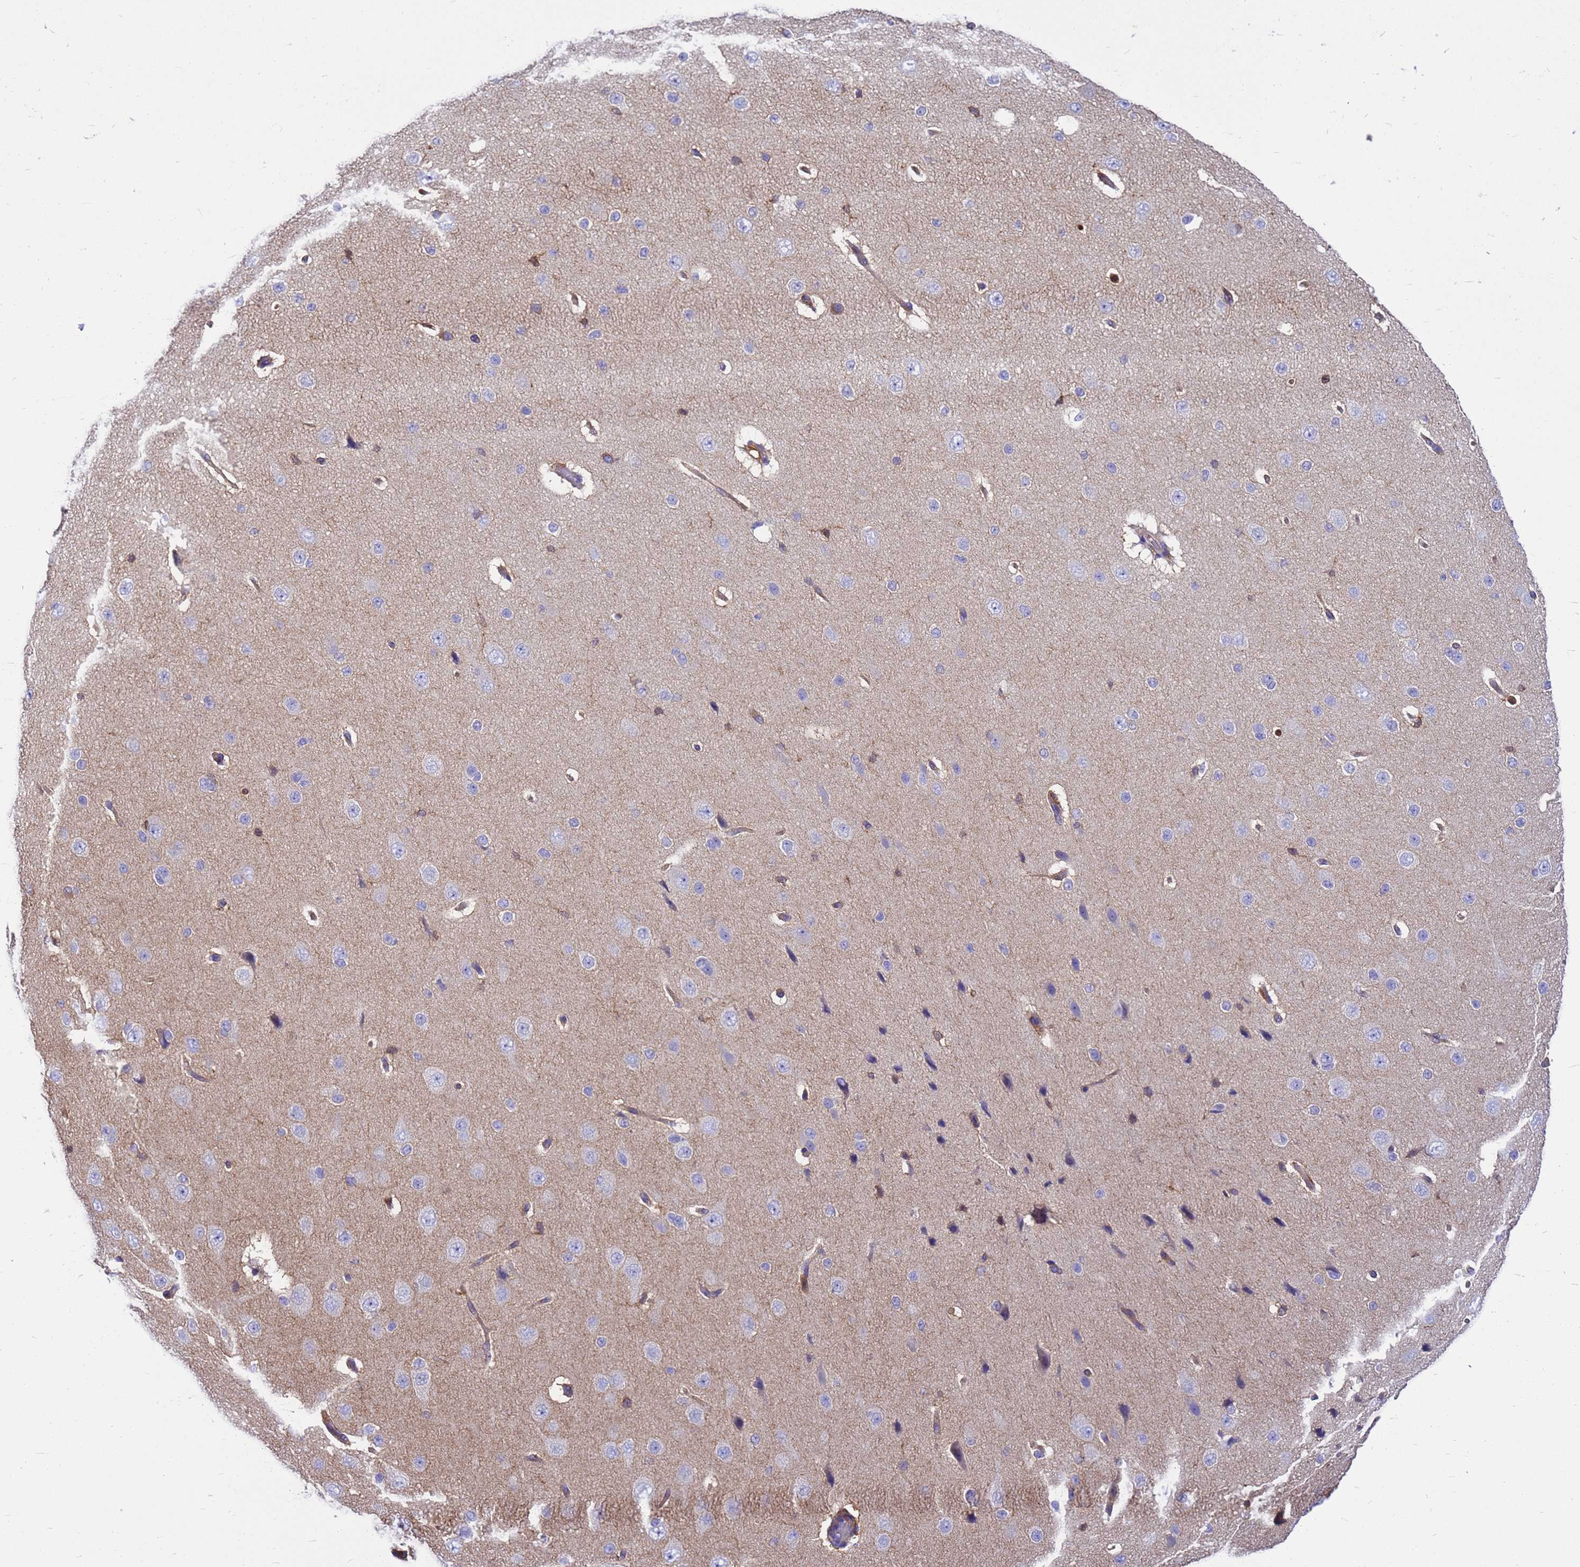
{"staining": {"intensity": "weak", "quantity": "25%-75%", "location": "cytoplasmic/membranous"}, "tissue": "cerebral cortex", "cell_type": "Endothelial cells", "image_type": "normal", "snomed": [{"axis": "morphology", "description": "Normal tissue, NOS"}, {"axis": "morphology", "description": "Developmental malformation"}, {"axis": "topography", "description": "Cerebral cortex"}], "caption": "This histopathology image reveals IHC staining of unremarkable human cerebral cortex, with low weak cytoplasmic/membranous positivity in about 25%-75% of endothelial cells.", "gene": "ZNF235", "patient": {"sex": "female", "age": 30}}